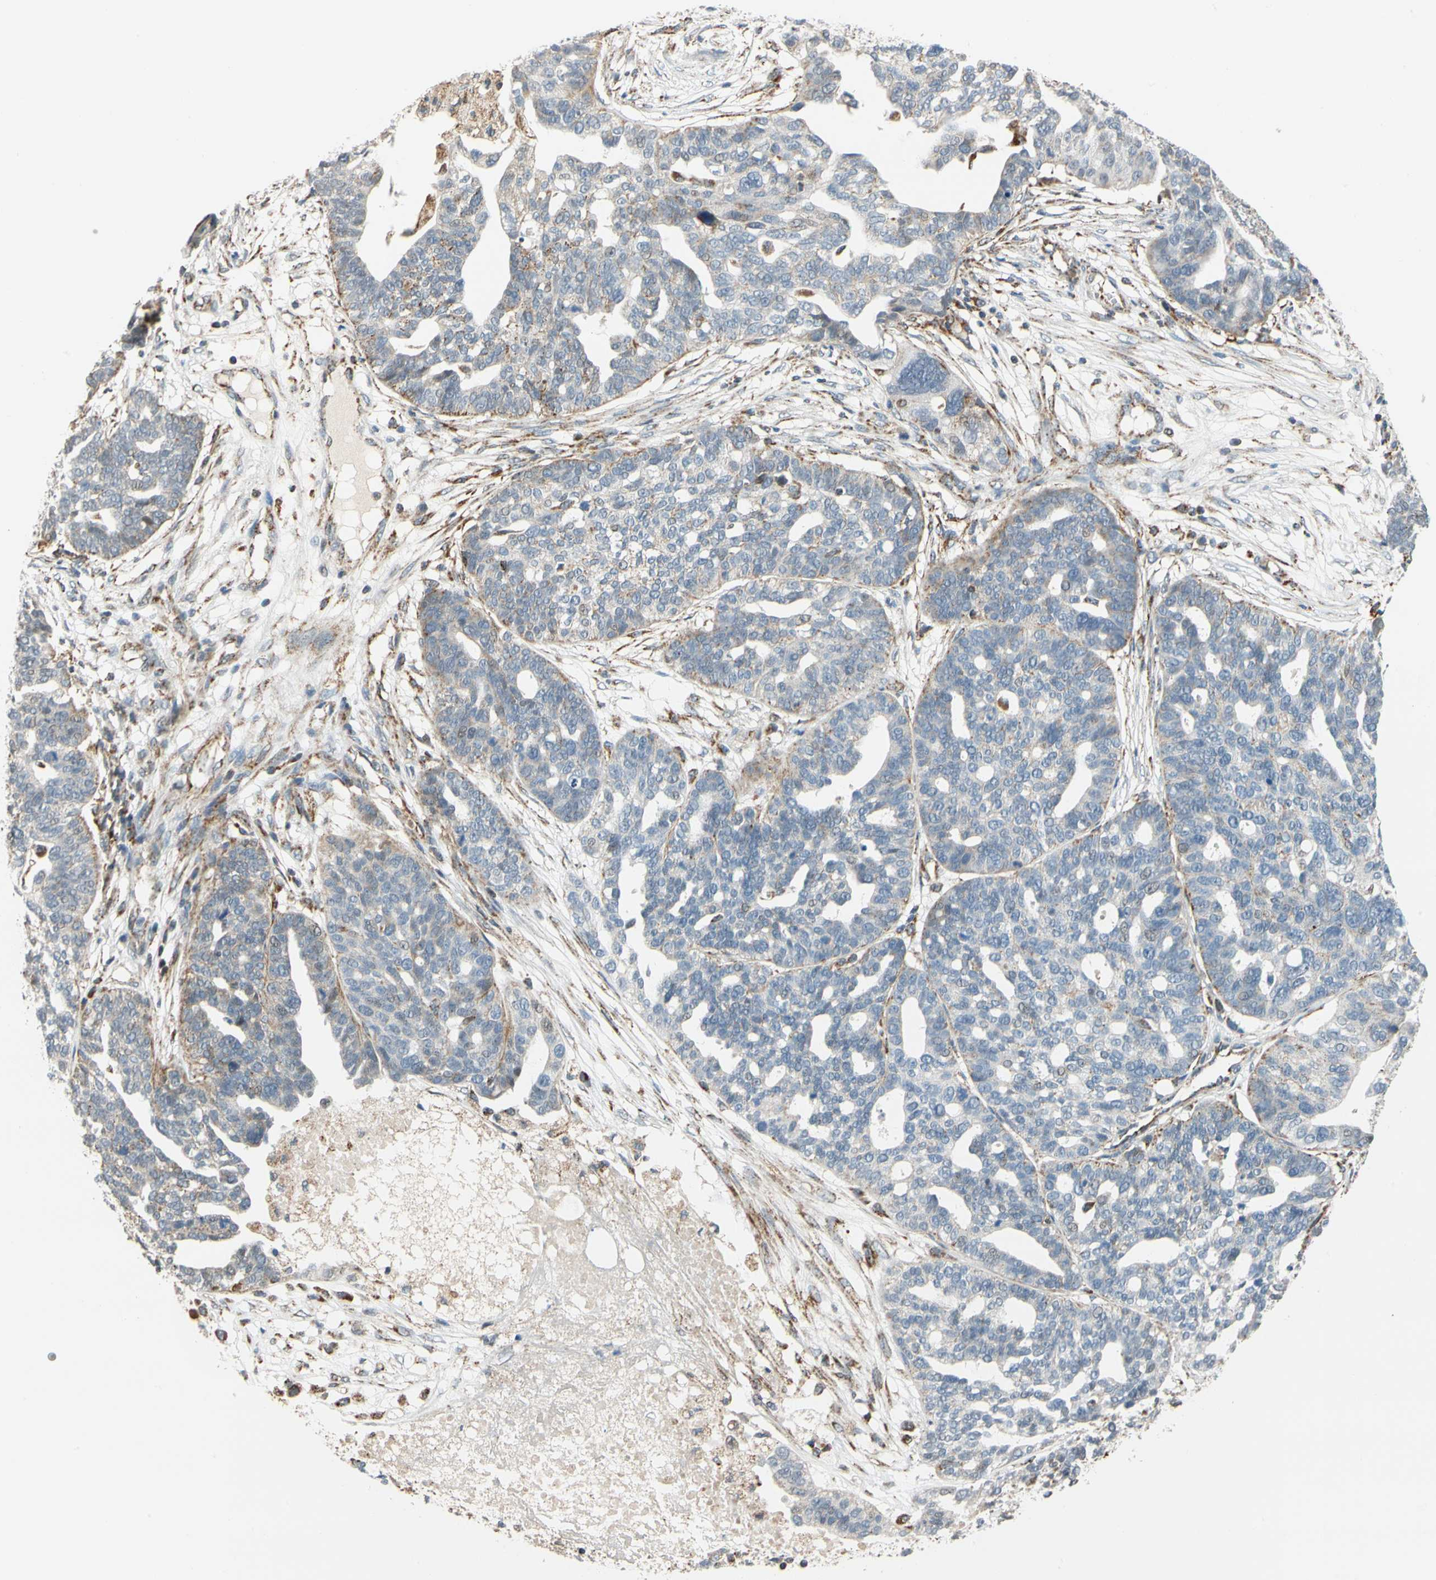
{"staining": {"intensity": "weak", "quantity": "<25%", "location": "cytoplasmic/membranous"}, "tissue": "ovarian cancer", "cell_type": "Tumor cells", "image_type": "cancer", "snomed": [{"axis": "morphology", "description": "Cystadenocarcinoma, serous, NOS"}, {"axis": "topography", "description": "Ovary"}], "caption": "Human ovarian serous cystadenocarcinoma stained for a protein using IHC reveals no positivity in tumor cells.", "gene": "SFXN3", "patient": {"sex": "female", "age": 59}}